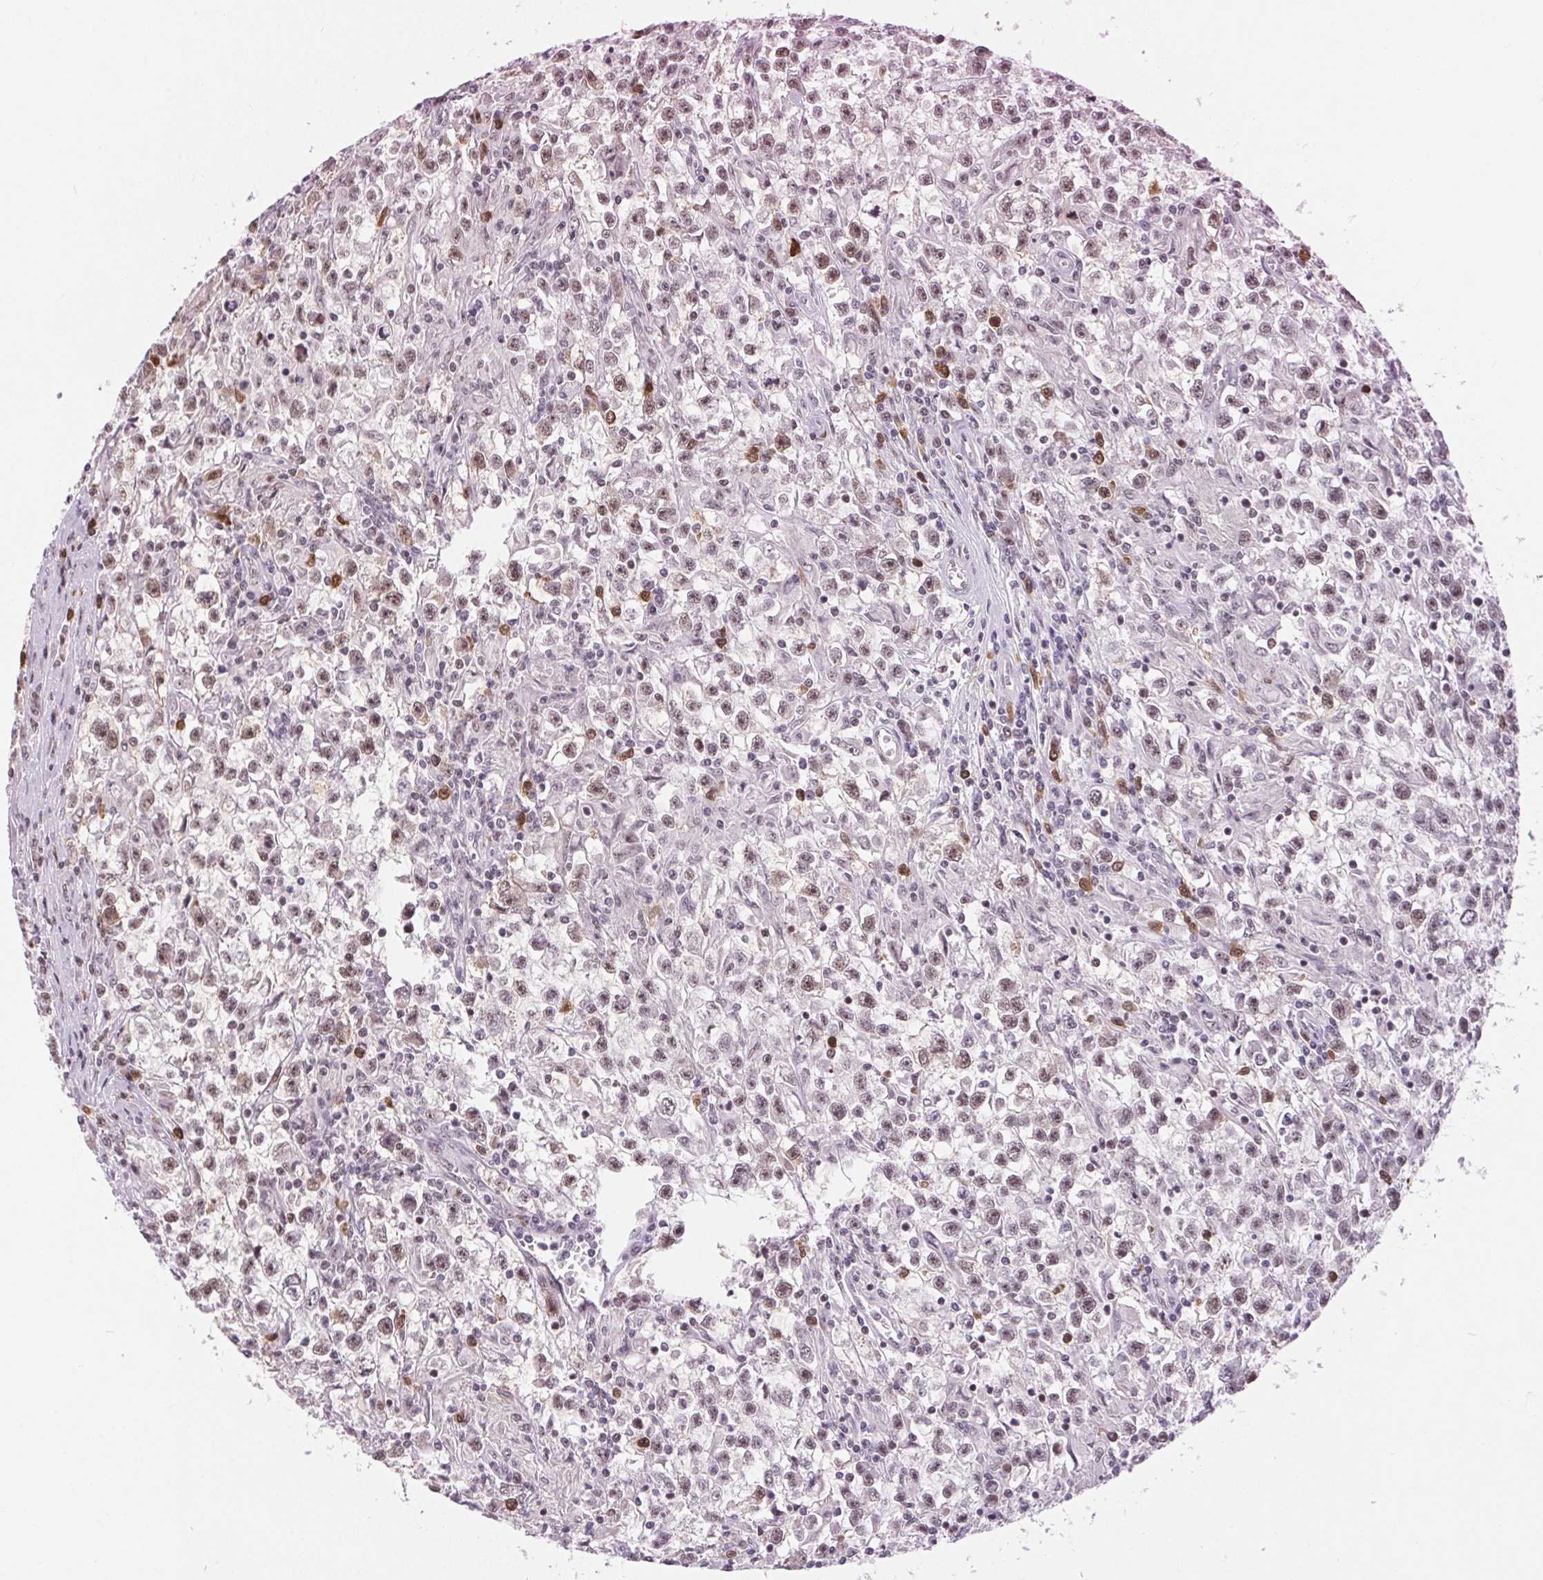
{"staining": {"intensity": "moderate", "quantity": ">75%", "location": "nuclear"}, "tissue": "testis cancer", "cell_type": "Tumor cells", "image_type": "cancer", "snomed": [{"axis": "morphology", "description": "Seminoma, NOS"}, {"axis": "topography", "description": "Testis"}], "caption": "Human testis cancer stained with a protein marker reveals moderate staining in tumor cells.", "gene": "CD2BP2", "patient": {"sex": "male", "age": 31}}